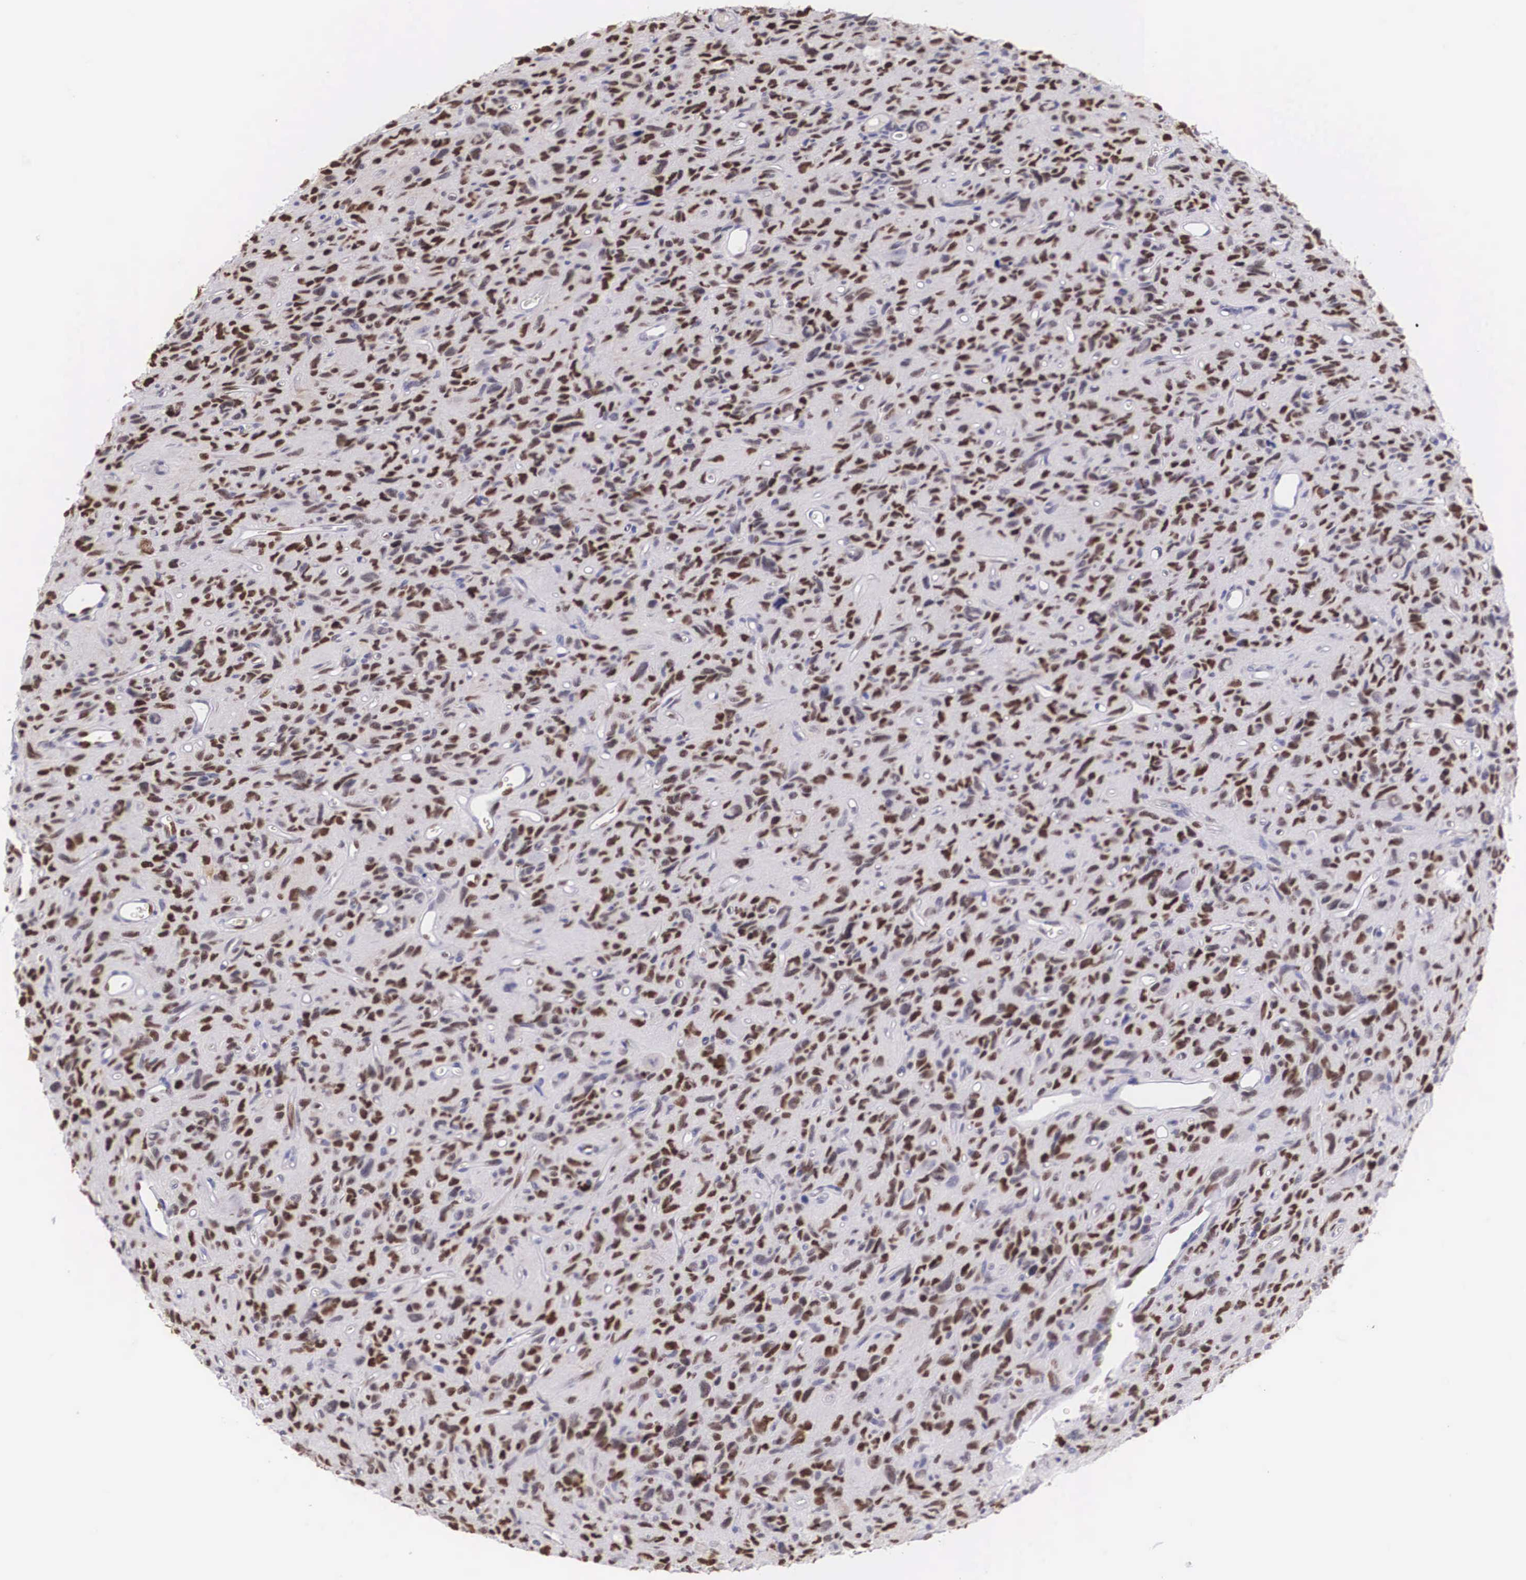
{"staining": {"intensity": "strong", "quantity": "25%-75%", "location": "nuclear"}, "tissue": "glioma", "cell_type": "Tumor cells", "image_type": "cancer", "snomed": [{"axis": "morphology", "description": "Glioma, malignant, High grade"}, {"axis": "topography", "description": "Brain"}], "caption": "Strong nuclear staining is identified in about 25%-75% of tumor cells in malignant high-grade glioma. (IHC, brightfield microscopy, high magnification).", "gene": "HMGN5", "patient": {"sex": "female", "age": 60}}